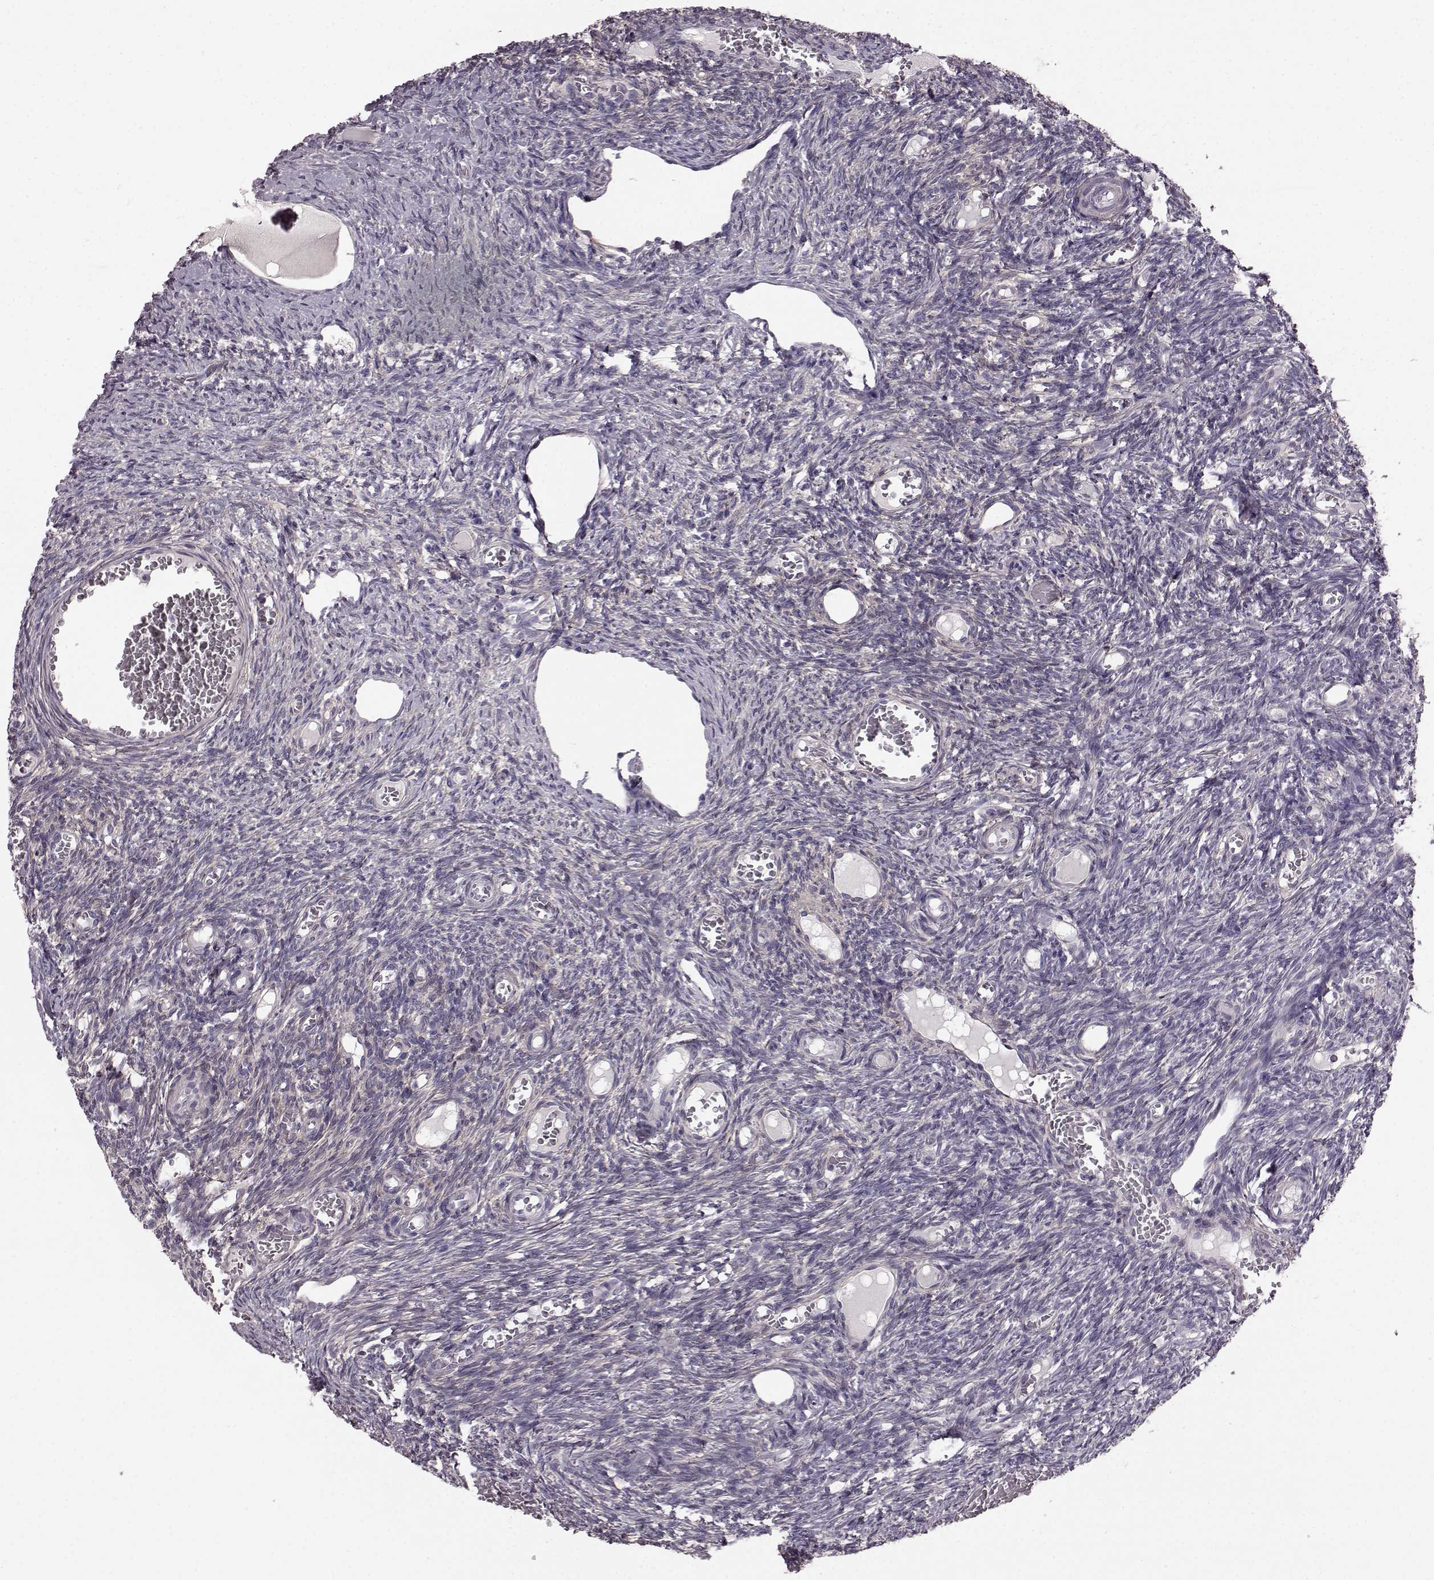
{"staining": {"intensity": "negative", "quantity": "none", "location": "none"}, "tissue": "ovary", "cell_type": "Follicle cells", "image_type": "normal", "snomed": [{"axis": "morphology", "description": "Normal tissue, NOS"}, {"axis": "topography", "description": "Ovary"}], "caption": "Immunohistochemical staining of unremarkable human ovary shows no significant staining in follicle cells. The staining was performed using DAB (3,3'-diaminobenzidine) to visualize the protein expression in brown, while the nuclei were stained in blue with hematoxylin (Magnification: 20x).", "gene": "GRK1", "patient": {"sex": "female", "age": 39}}